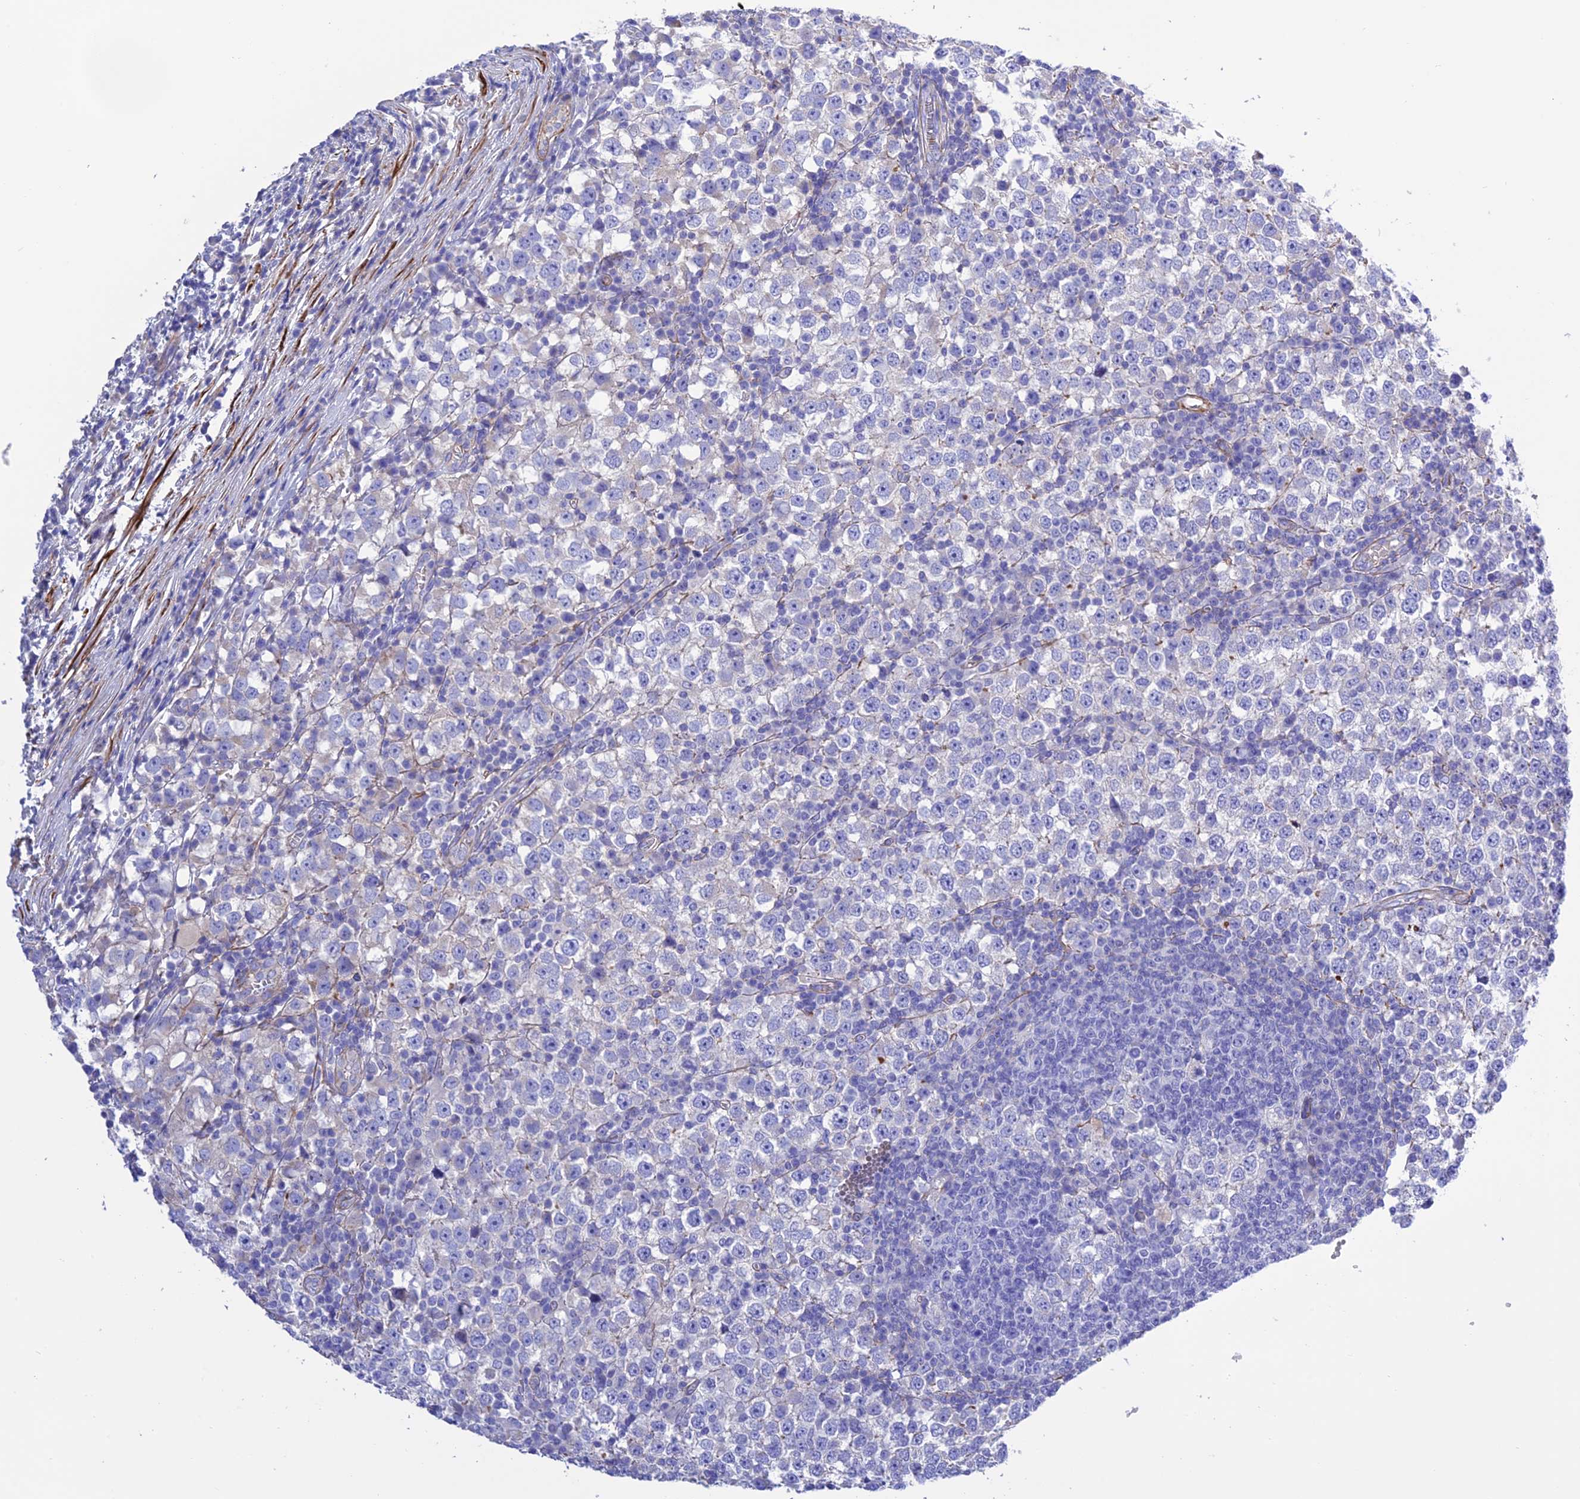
{"staining": {"intensity": "negative", "quantity": "none", "location": "none"}, "tissue": "testis cancer", "cell_type": "Tumor cells", "image_type": "cancer", "snomed": [{"axis": "morphology", "description": "Seminoma, NOS"}, {"axis": "topography", "description": "Testis"}], "caption": "Immunohistochemistry (IHC) of seminoma (testis) shows no positivity in tumor cells.", "gene": "FRA10AC1", "patient": {"sex": "male", "age": 65}}